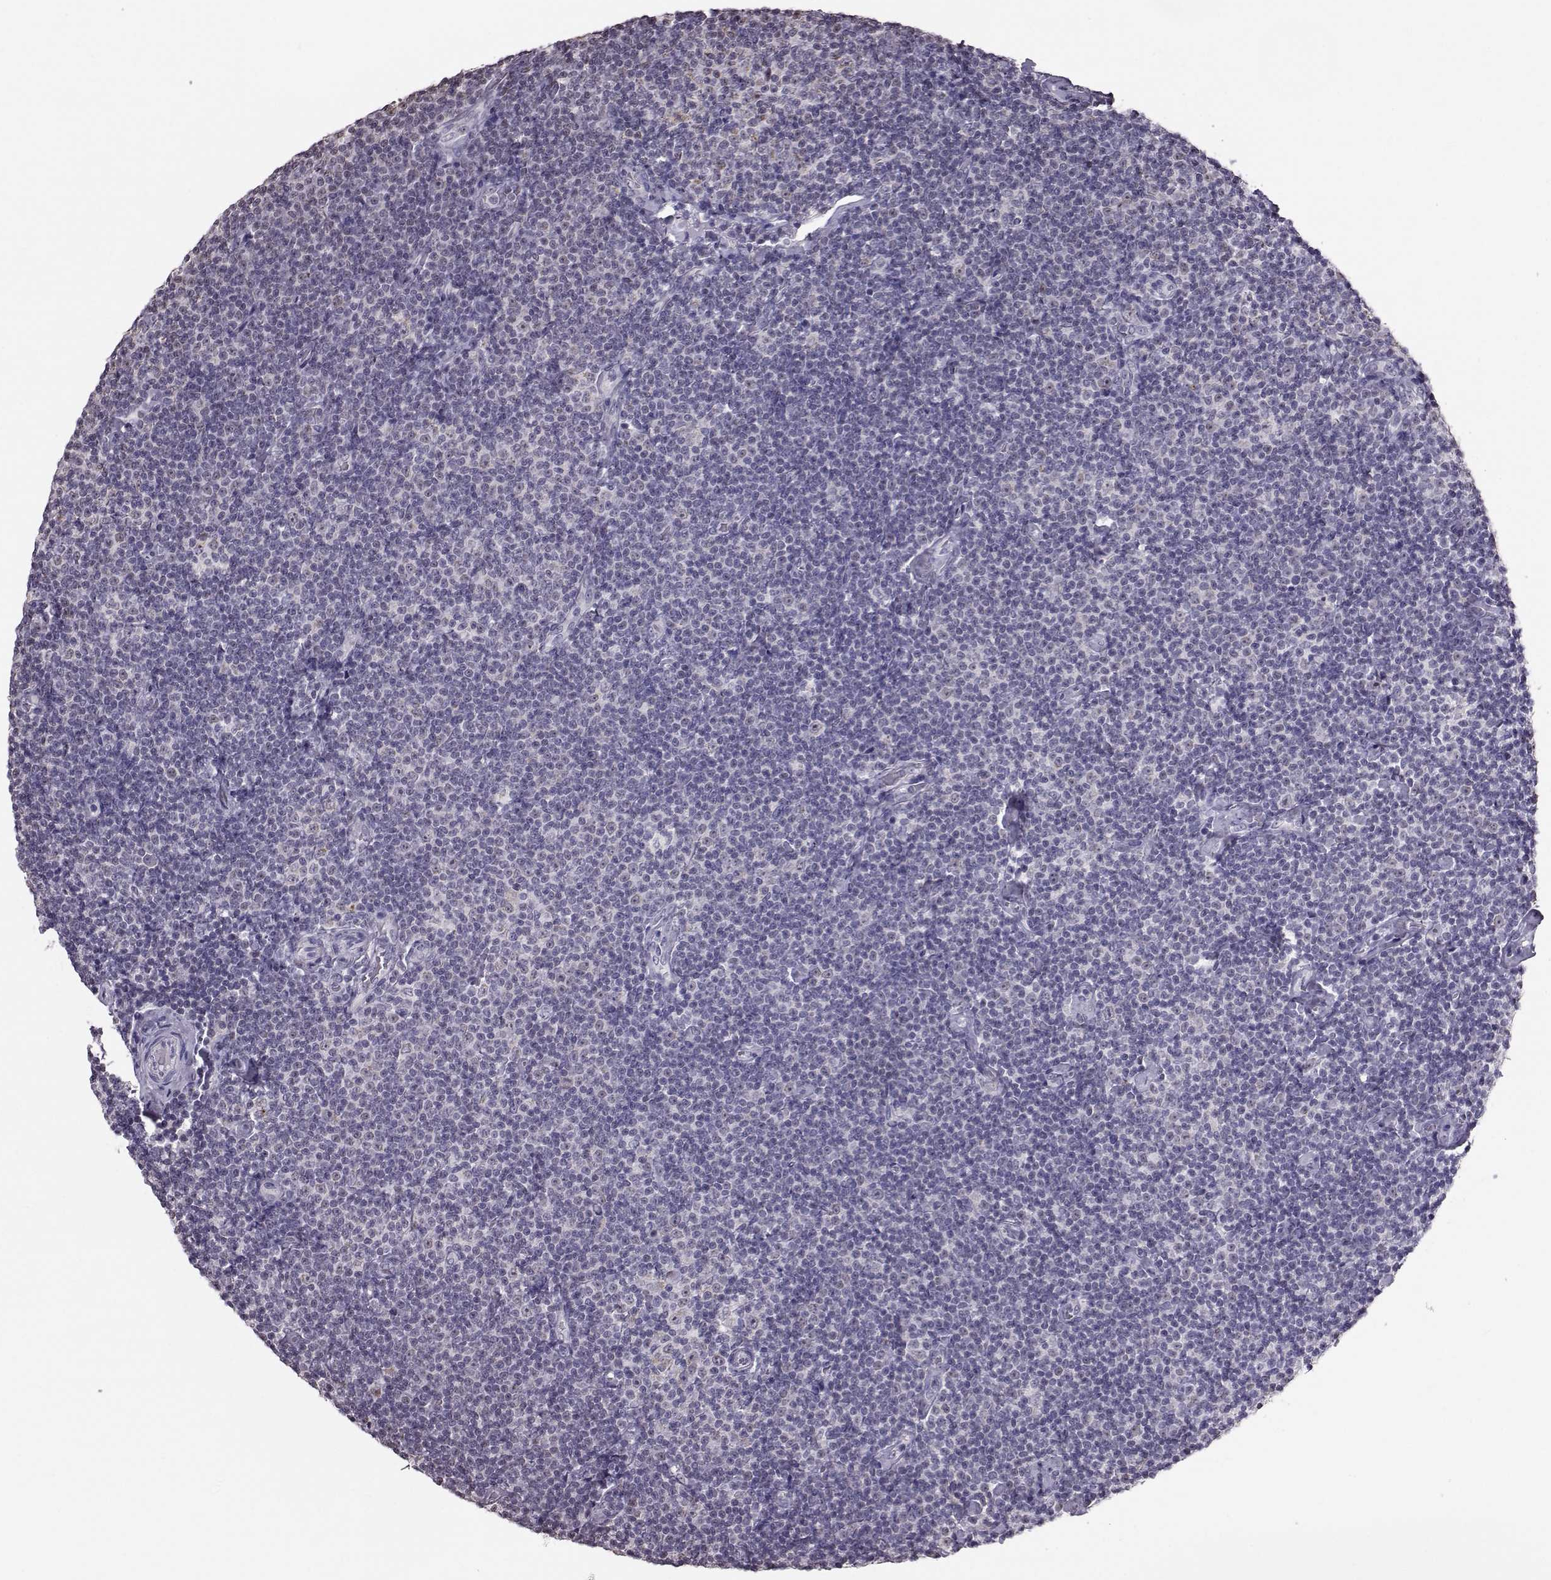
{"staining": {"intensity": "negative", "quantity": "none", "location": "none"}, "tissue": "lymphoma", "cell_type": "Tumor cells", "image_type": "cancer", "snomed": [{"axis": "morphology", "description": "Malignant lymphoma, non-Hodgkin's type, Low grade"}, {"axis": "topography", "description": "Lymph node"}], "caption": "The photomicrograph reveals no significant positivity in tumor cells of malignant lymphoma, non-Hodgkin's type (low-grade).", "gene": "ALDH3A1", "patient": {"sex": "male", "age": 81}}